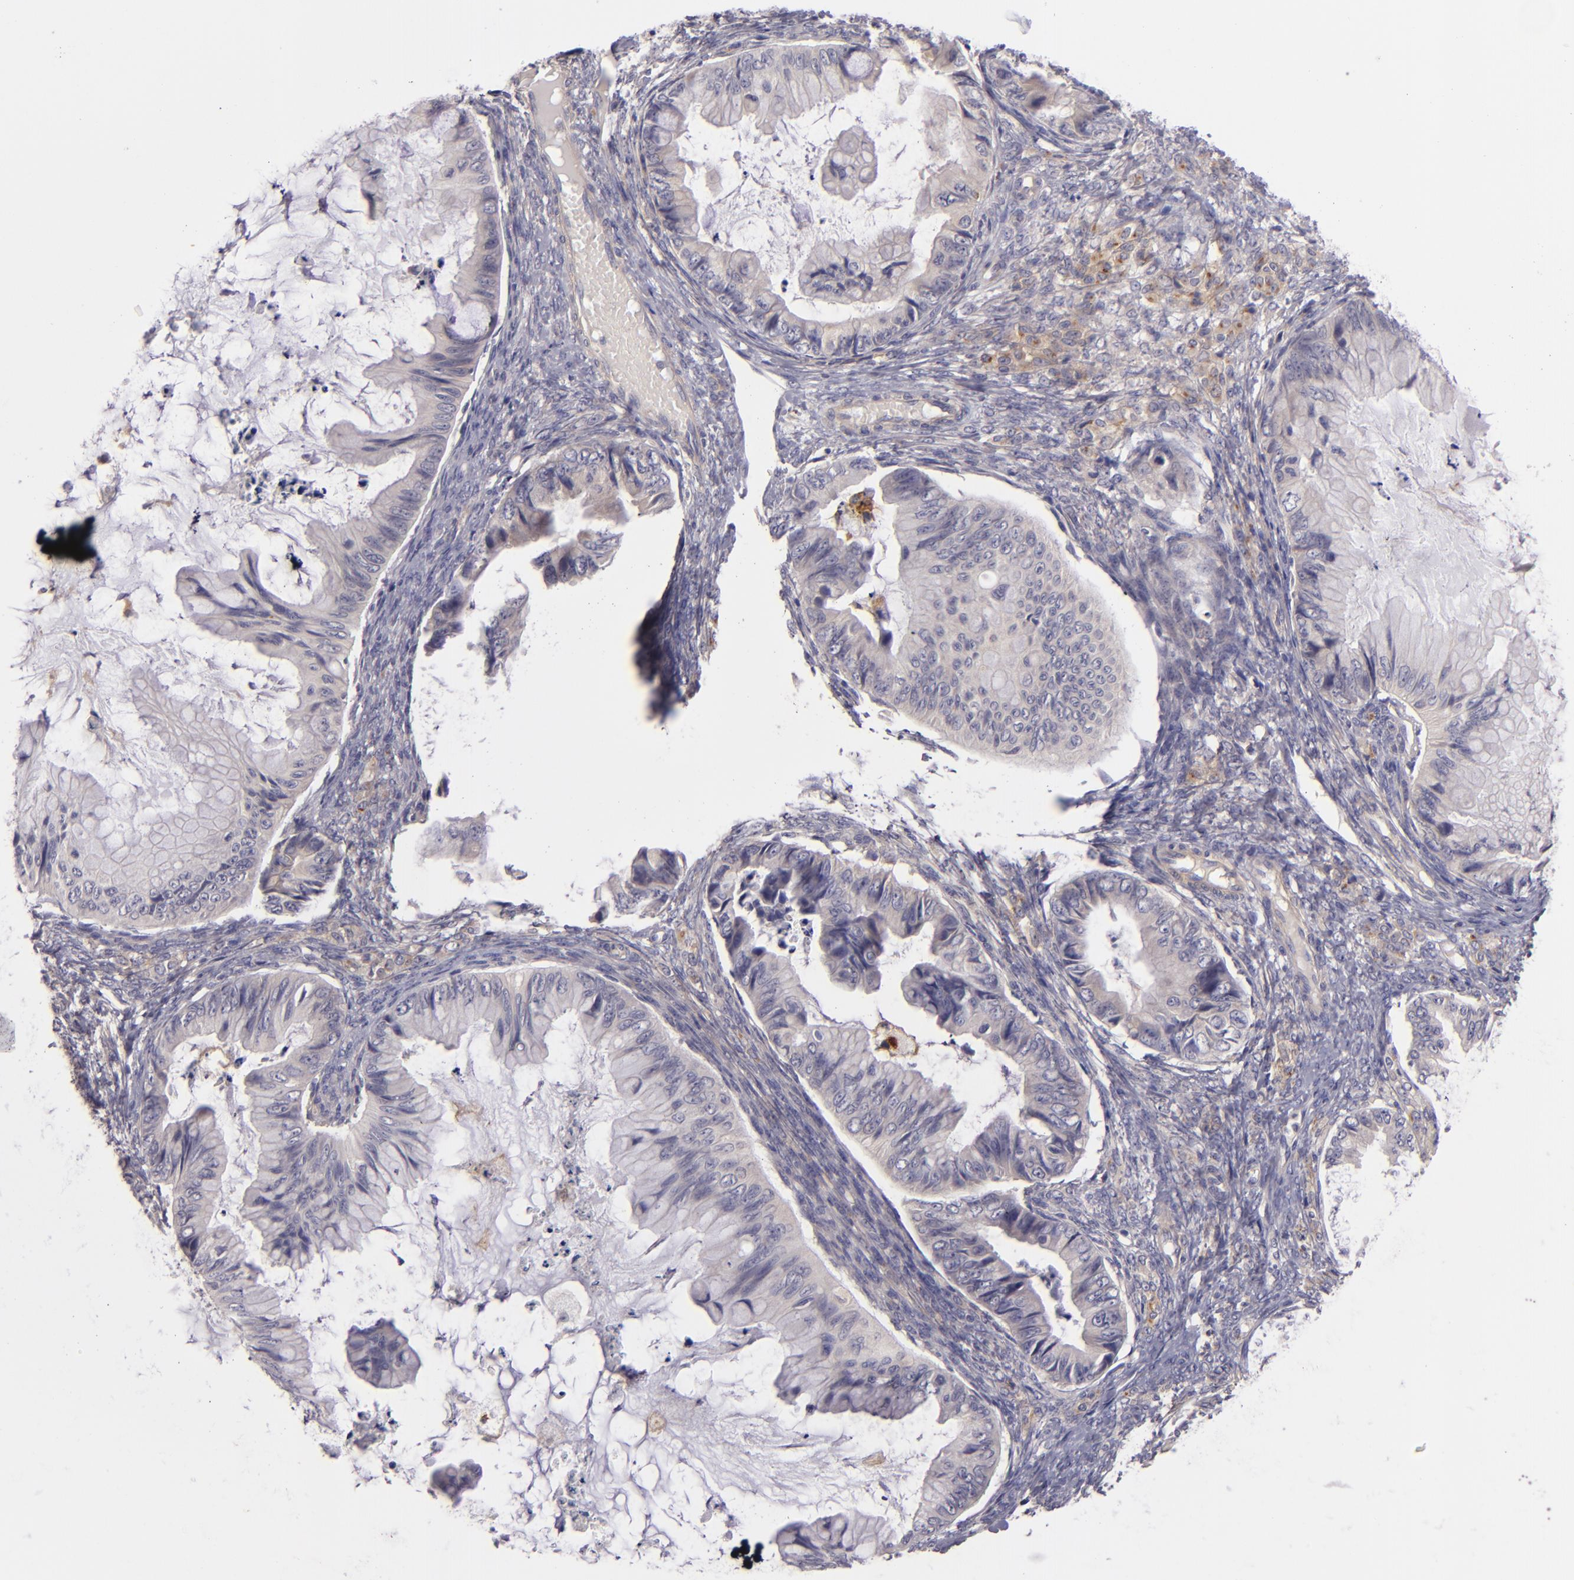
{"staining": {"intensity": "weak", "quantity": "<25%", "location": "cytoplasmic/membranous"}, "tissue": "ovarian cancer", "cell_type": "Tumor cells", "image_type": "cancer", "snomed": [{"axis": "morphology", "description": "Cystadenocarcinoma, mucinous, NOS"}, {"axis": "topography", "description": "Ovary"}], "caption": "Immunohistochemistry (IHC) of mucinous cystadenocarcinoma (ovarian) exhibits no staining in tumor cells.", "gene": "CD83", "patient": {"sex": "female", "age": 36}}